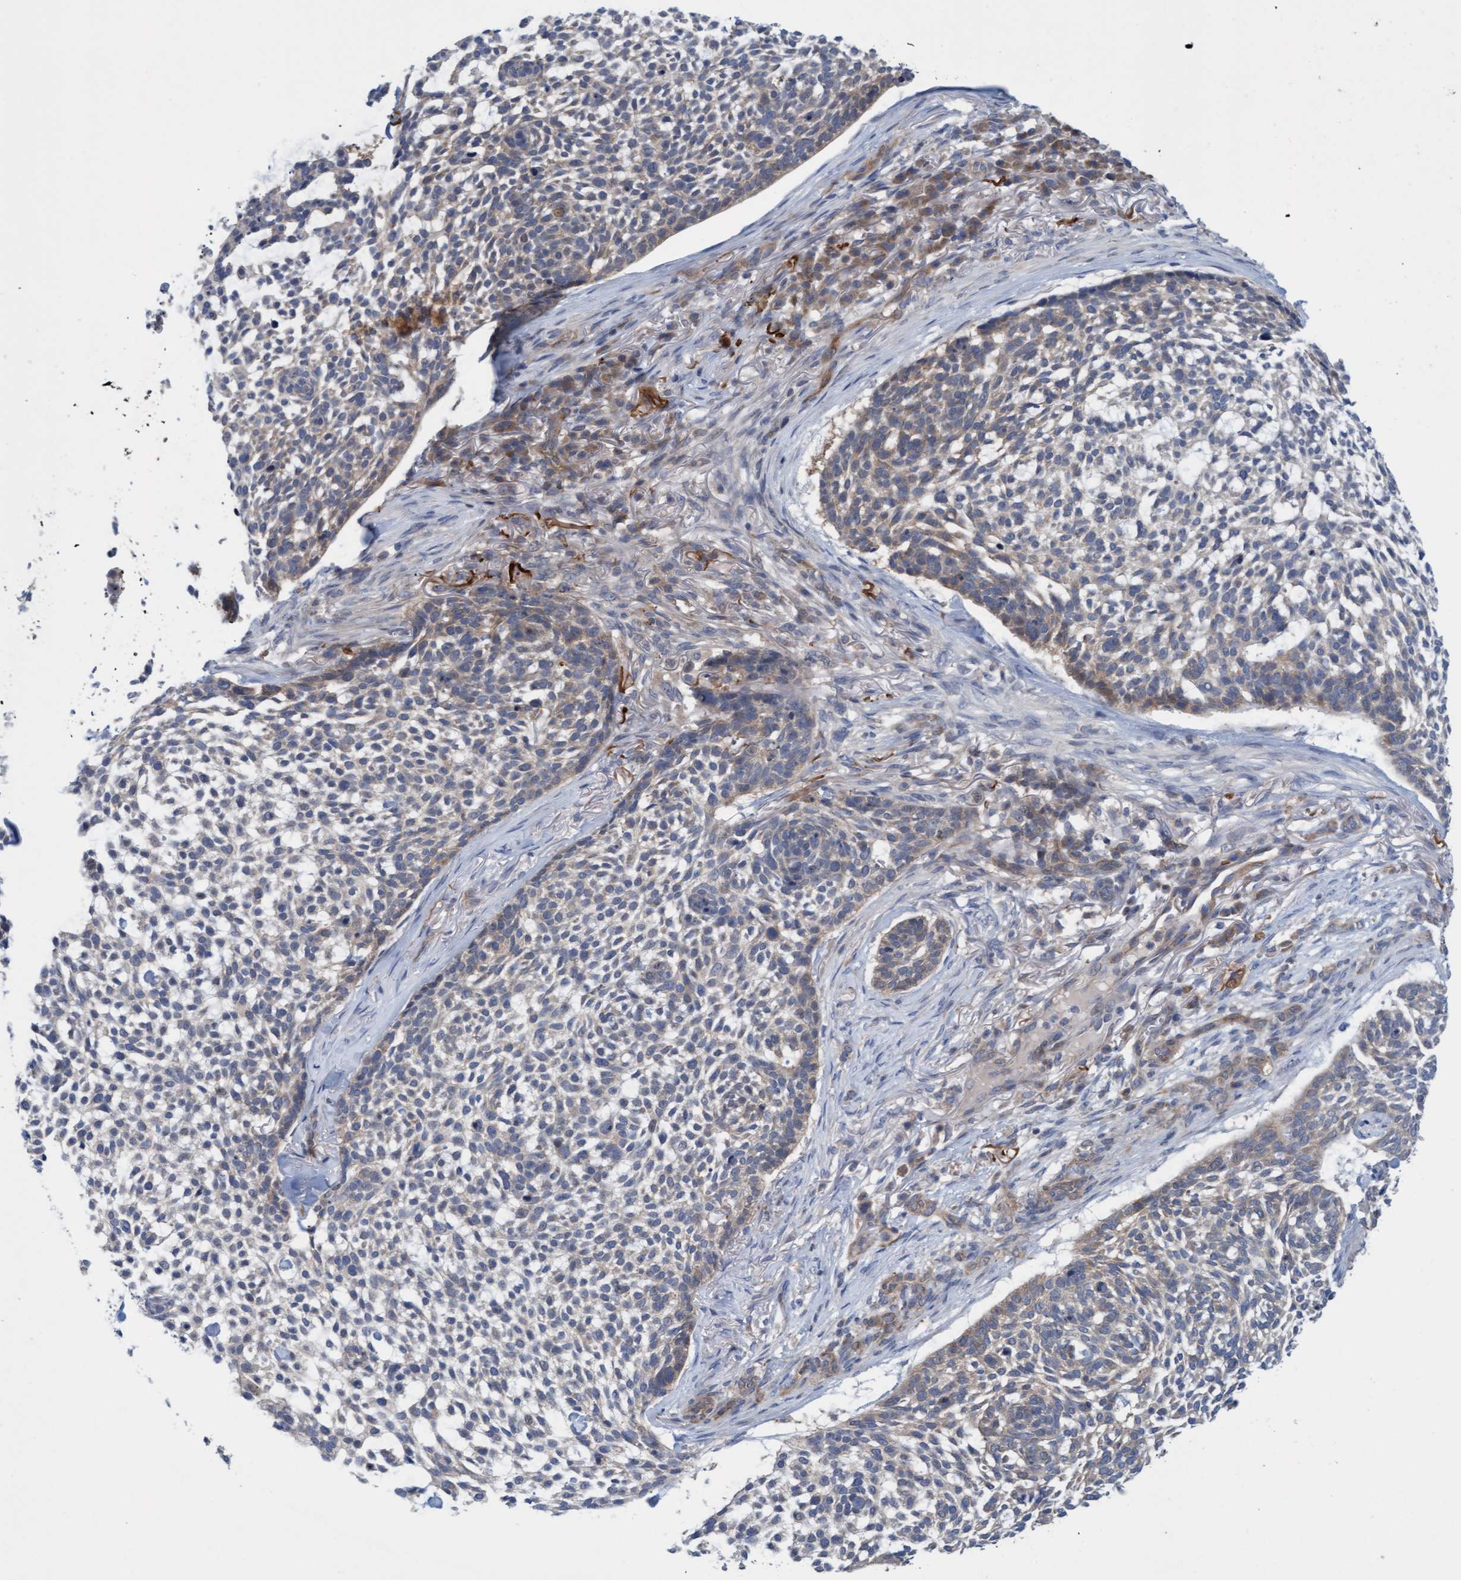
{"staining": {"intensity": "weak", "quantity": "25%-75%", "location": "cytoplasmic/membranous"}, "tissue": "skin cancer", "cell_type": "Tumor cells", "image_type": "cancer", "snomed": [{"axis": "morphology", "description": "Basal cell carcinoma"}, {"axis": "topography", "description": "Skin"}], "caption": "A brown stain shows weak cytoplasmic/membranous positivity of a protein in human skin cancer tumor cells.", "gene": "KLHL25", "patient": {"sex": "female", "age": 64}}